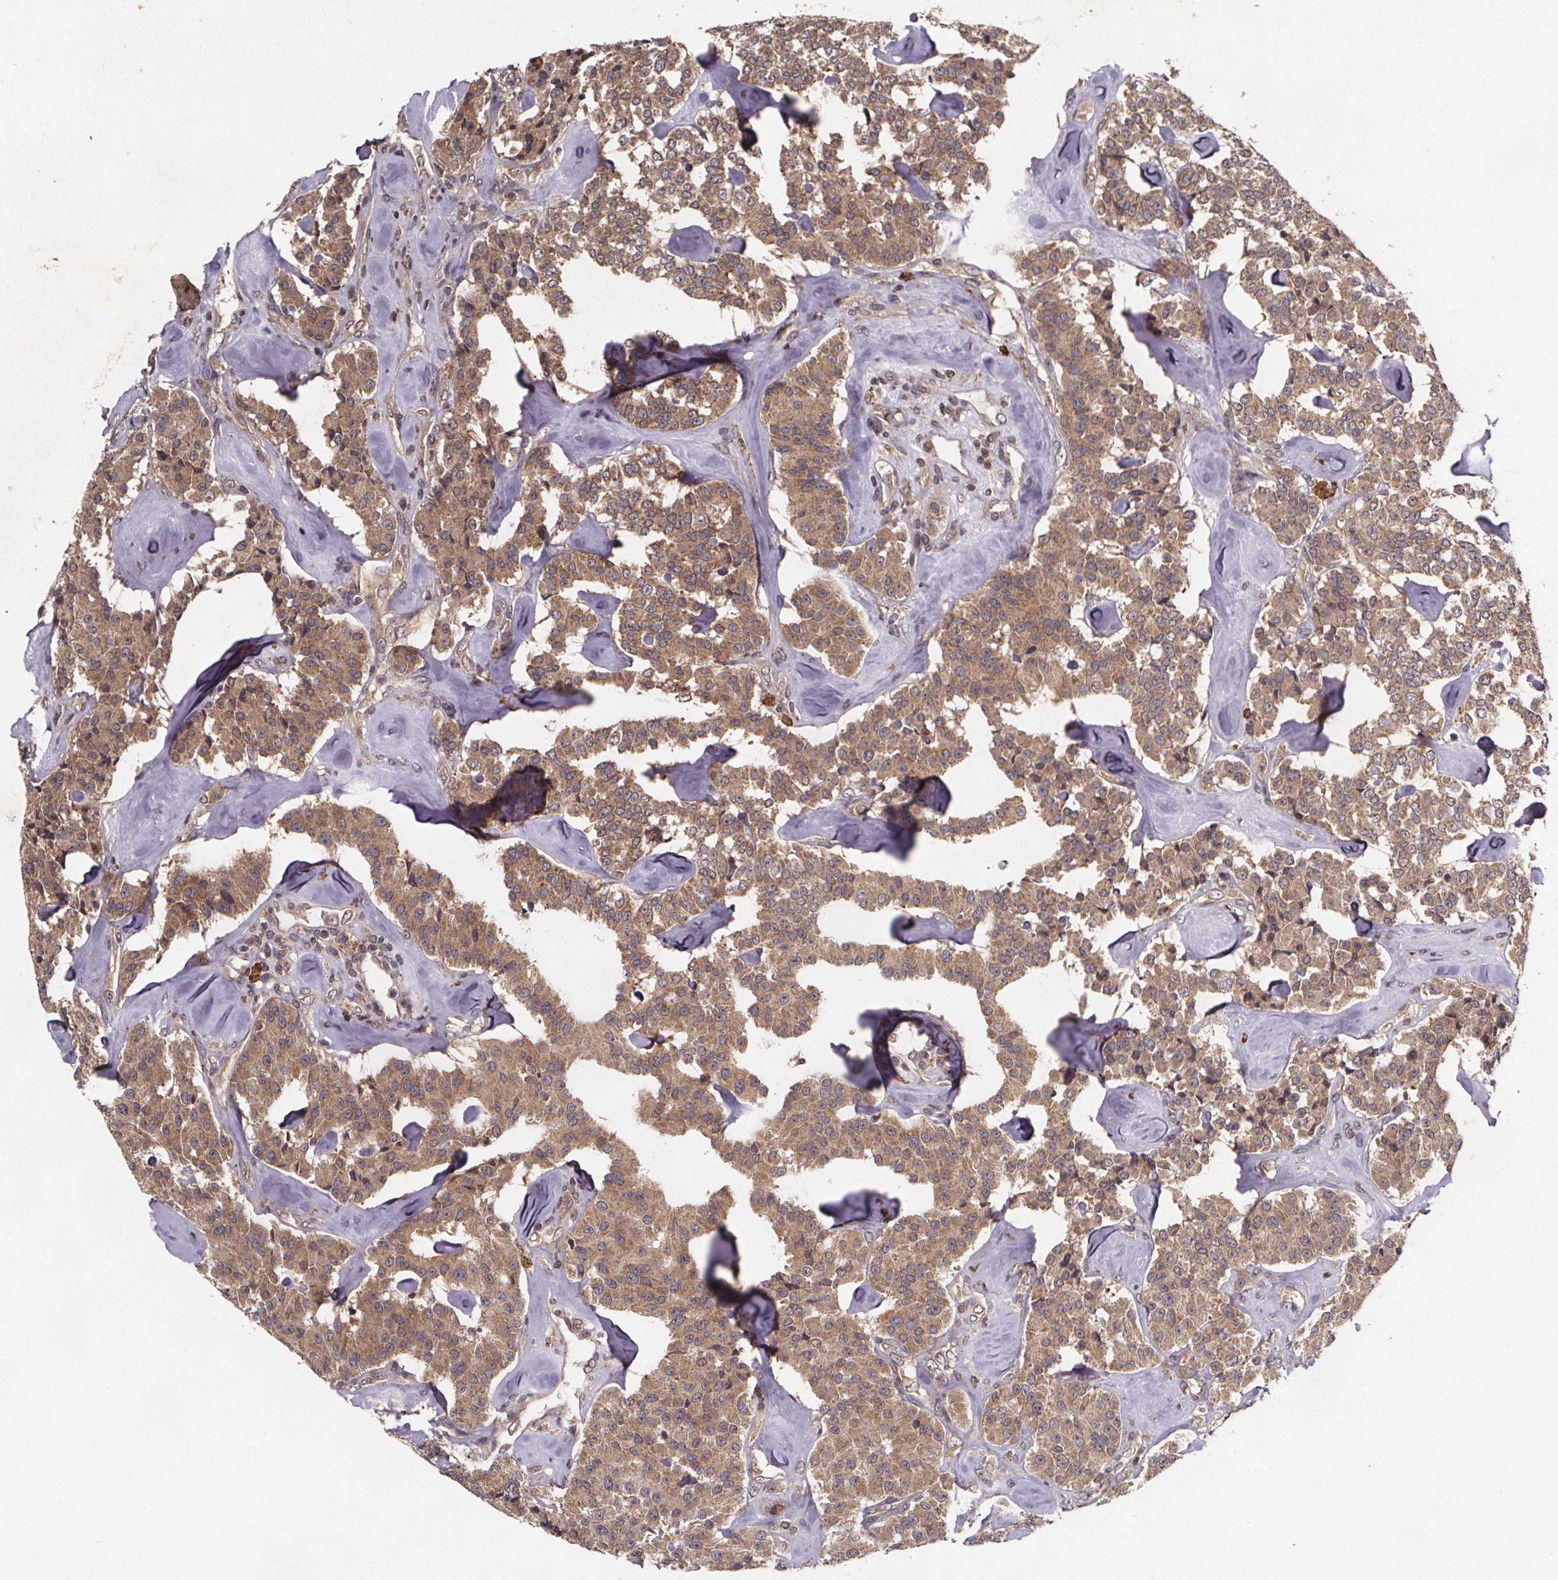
{"staining": {"intensity": "moderate", "quantity": ">75%", "location": "cytoplasmic/membranous"}, "tissue": "carcinoid", "cell_type": "Tumor cells", "image_type": "cancer", "snomed": [{"axis": "morphology", "description": "Carcinoid, malignant, NOS"}, {"axis": "topography", "description": "Pancreas"}], "caption": "Immunohistochemical staining of malignant carcinoid shows moderate cytoplasmic/membranous protein positivity in approximately >75% of tumor cells. (brown staining indicates protein expression, while blue staining denotes nuclei).", "gene": "PIERCE2", "patient": {"sex": "male", "age": 41}}